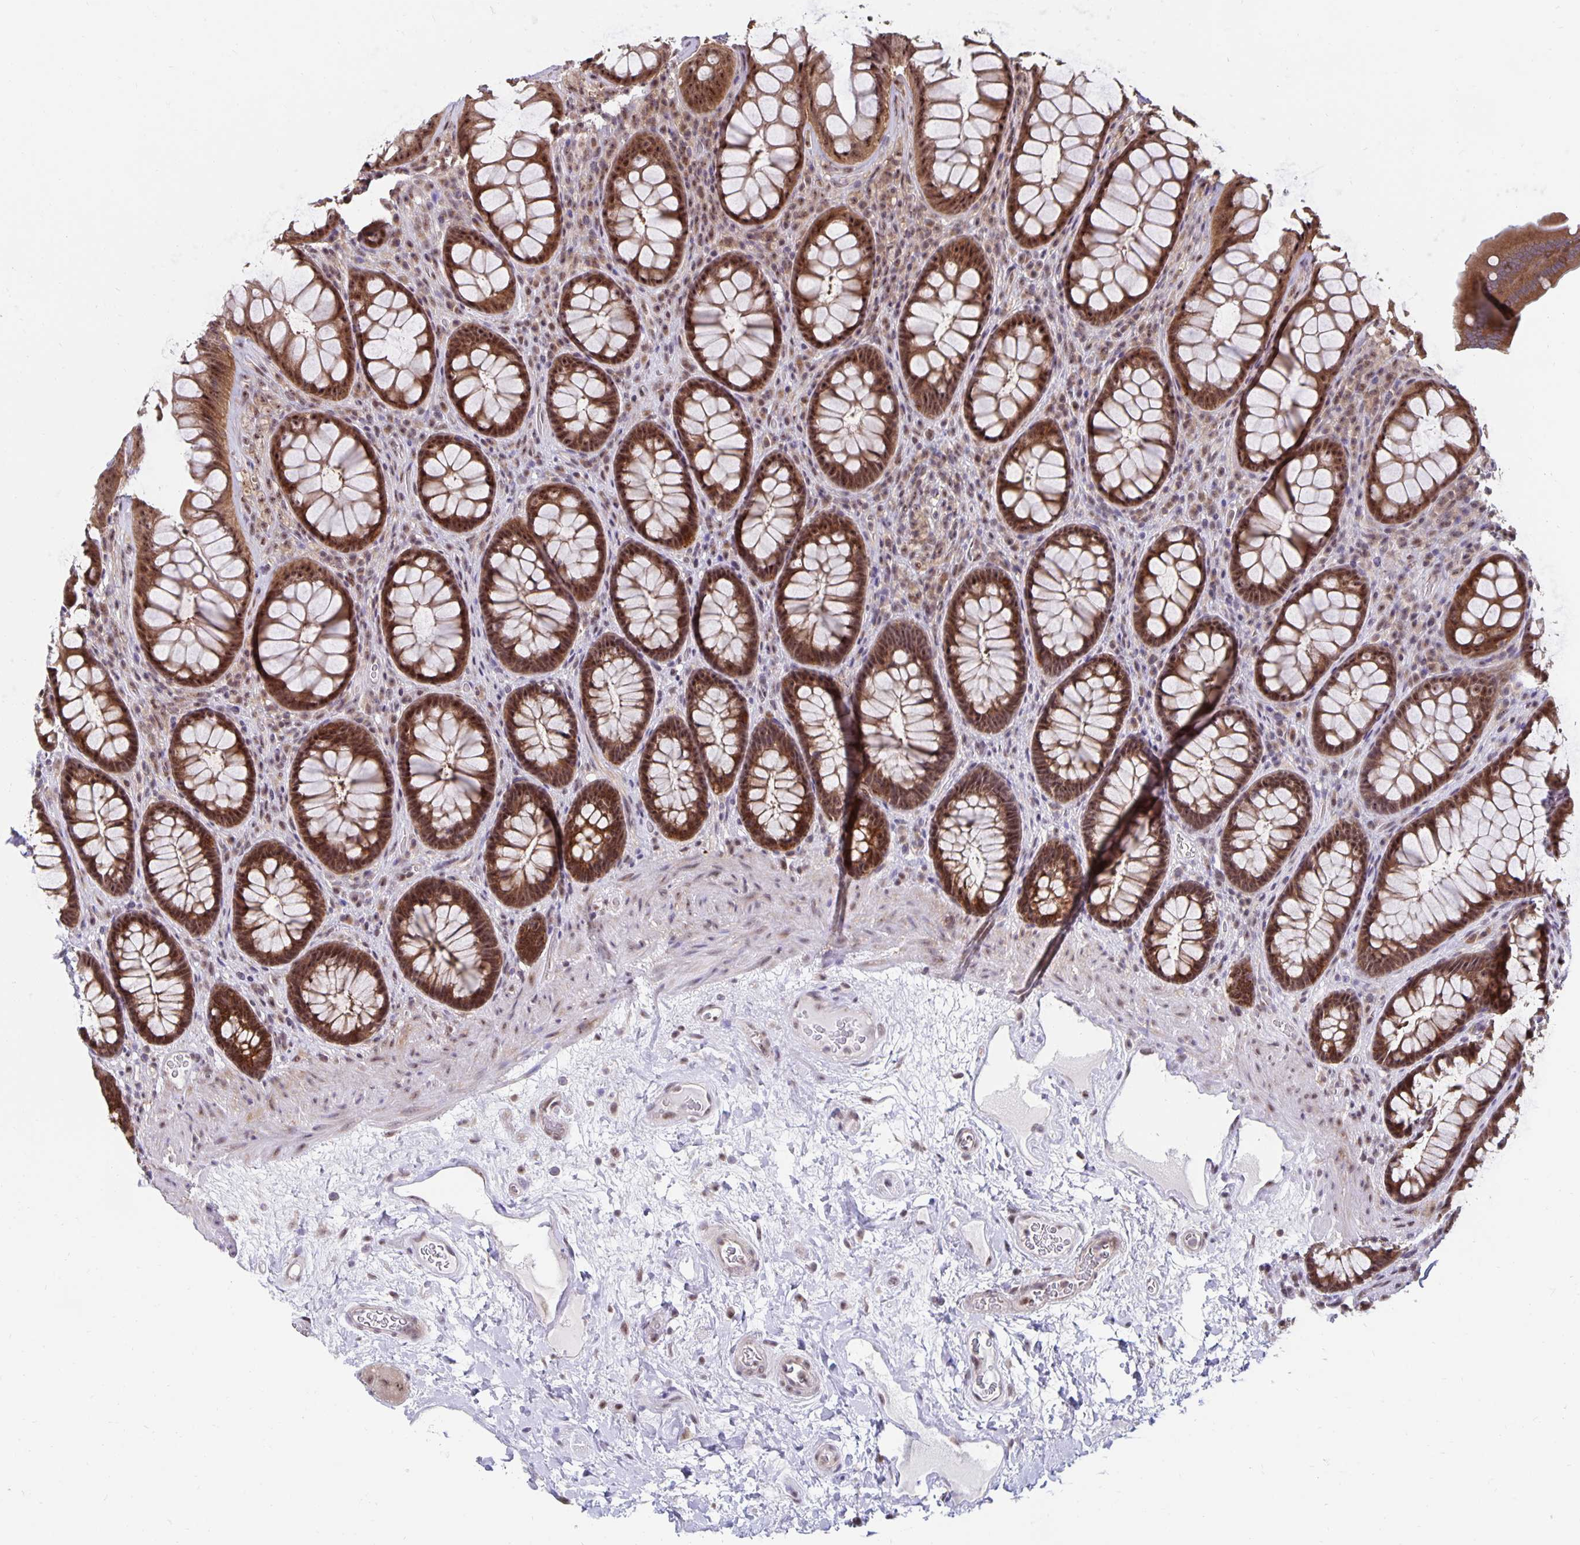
{"staining": {"intensity": "moderate", "quantity": ">75%", "location": "cytoplasmic/membranous,nuclear"}, "tissue": "rectum", "cell_type": "Glandular cells", "image_type": "normal", "snomed": [{"axis": "morphology", "description": "Normal tissue, NOS"}, {"axis": "topography", "description": "Rectum"}], "caption": "This image reveals immunohistochemistry (IHC) staining of unremarkable rectum, with medium moderate cytoplasmic/membranous,nuclear expression in about >75% of glandular cells.", "gene": "EXOC6B", "patient": {"sex": "male", "age": 72}}